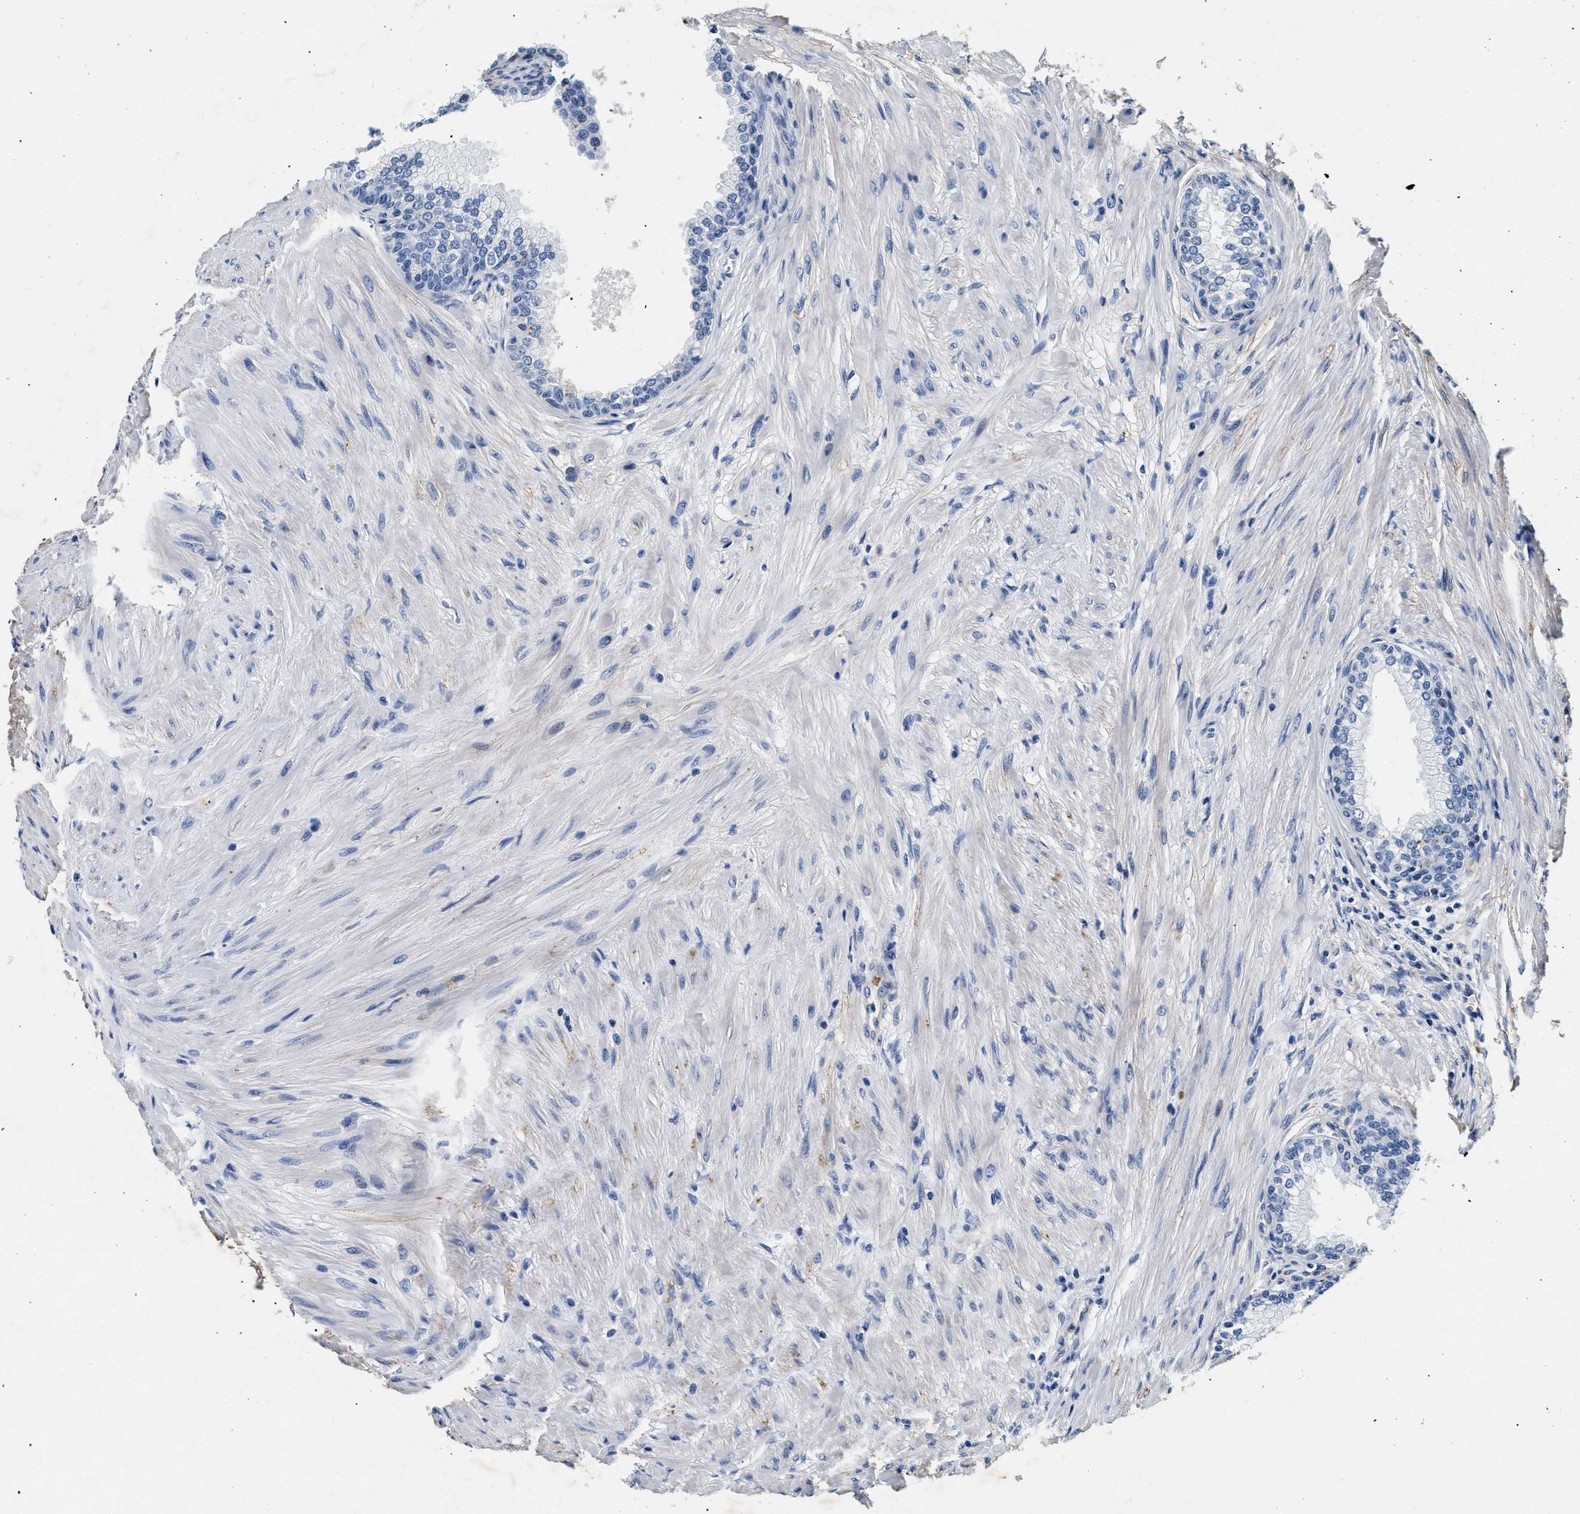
{"staining": {"intensity": "negative", "quantity": "none", "location": "none"}, "tissue": "prostate", "cell_type": "Glandular cells", "image_type": "normal", "snomed": [{"axis": "morphology", "description": "Normal tissue, NOS"}, {"axis": "morphology", "description": "Urothelial carcinoma, Low grade"}, {"axis": "topography", "description": "Urinary bladder"}, {"axis": "topography", "description": "Prostate"}], "caption": "Immunohistochemical staining of normal prostate exhibits no significant expression in glandular cells.", "gene": "LAMA3", "patient": {"sex": "male", "age": 60}}